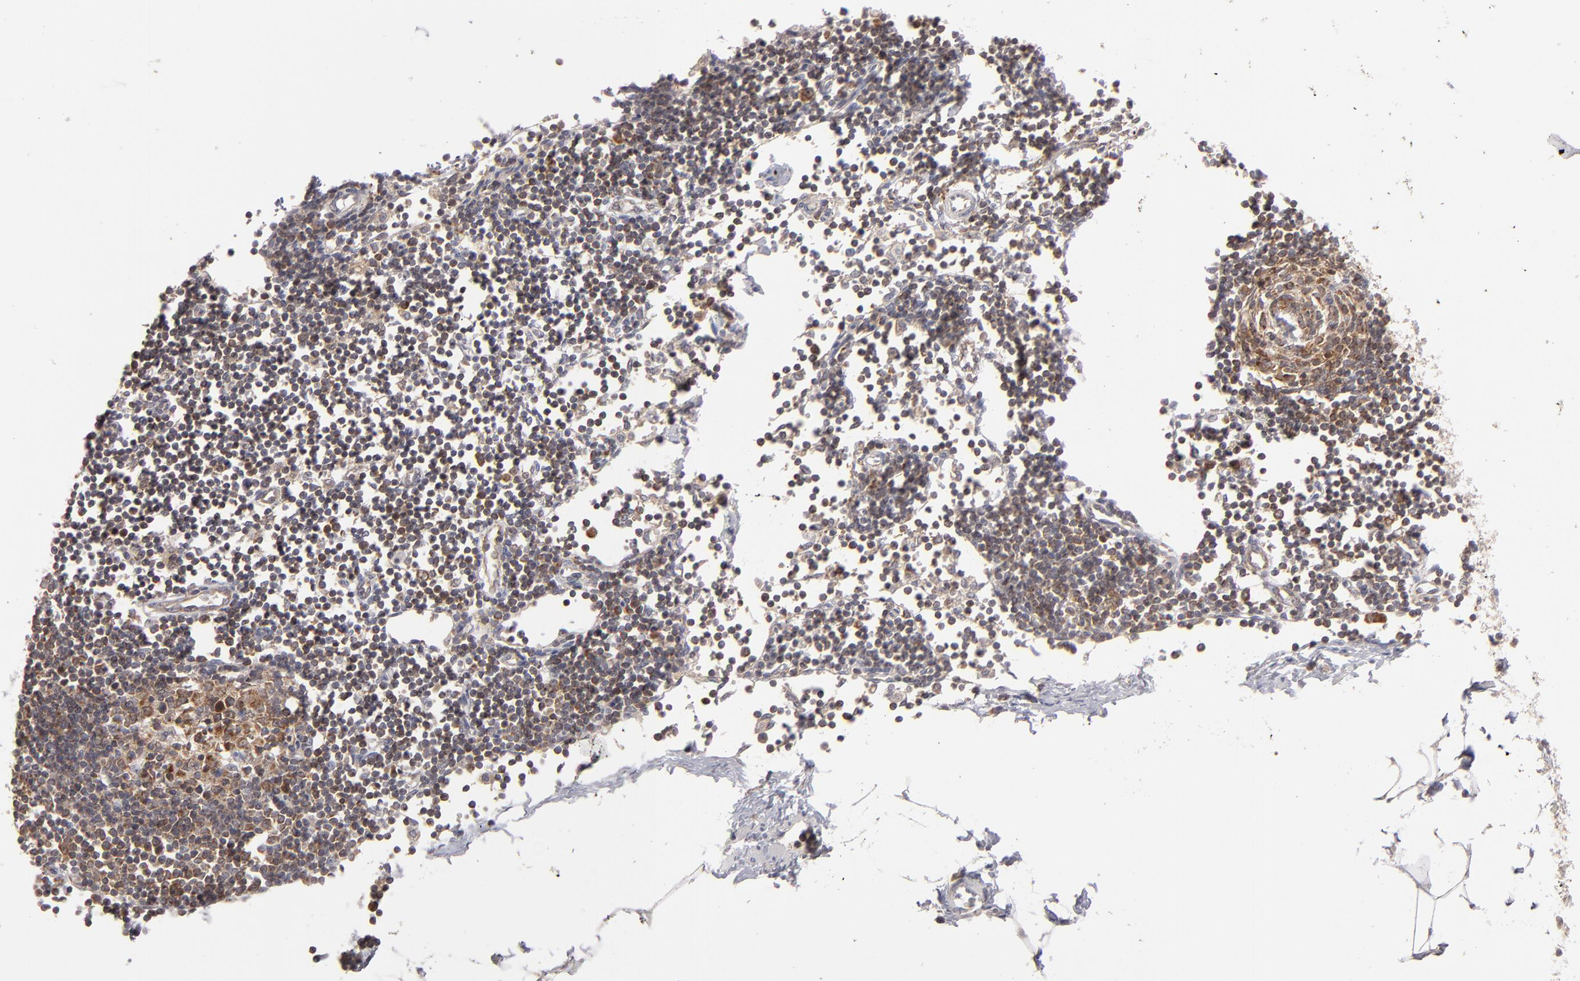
{"staining": {"intensity": "negative", "quantity": "none", "location": "none"}, "tissue": "adipose tissue", "cell_type": "Adipocytes", "image_type": "normal", "snomed": [{"axis": "morphology", "description": "Normal tissue, NOS"}, {"axis": "morphology", "description": "Adenocarcinoma, NOS"}, {"axis": "topography", "description": "Colon"}, {"axis": "topography", "description": "Peripheral nerve tissue"}], "caption": "The image displays no staining of adipocytes in unremarkable adipose tissue. (DAB IHC with hematoxylin counter stain).", "gene": "GLCCI1", "patient": {"sex": "male", "age": 14}}